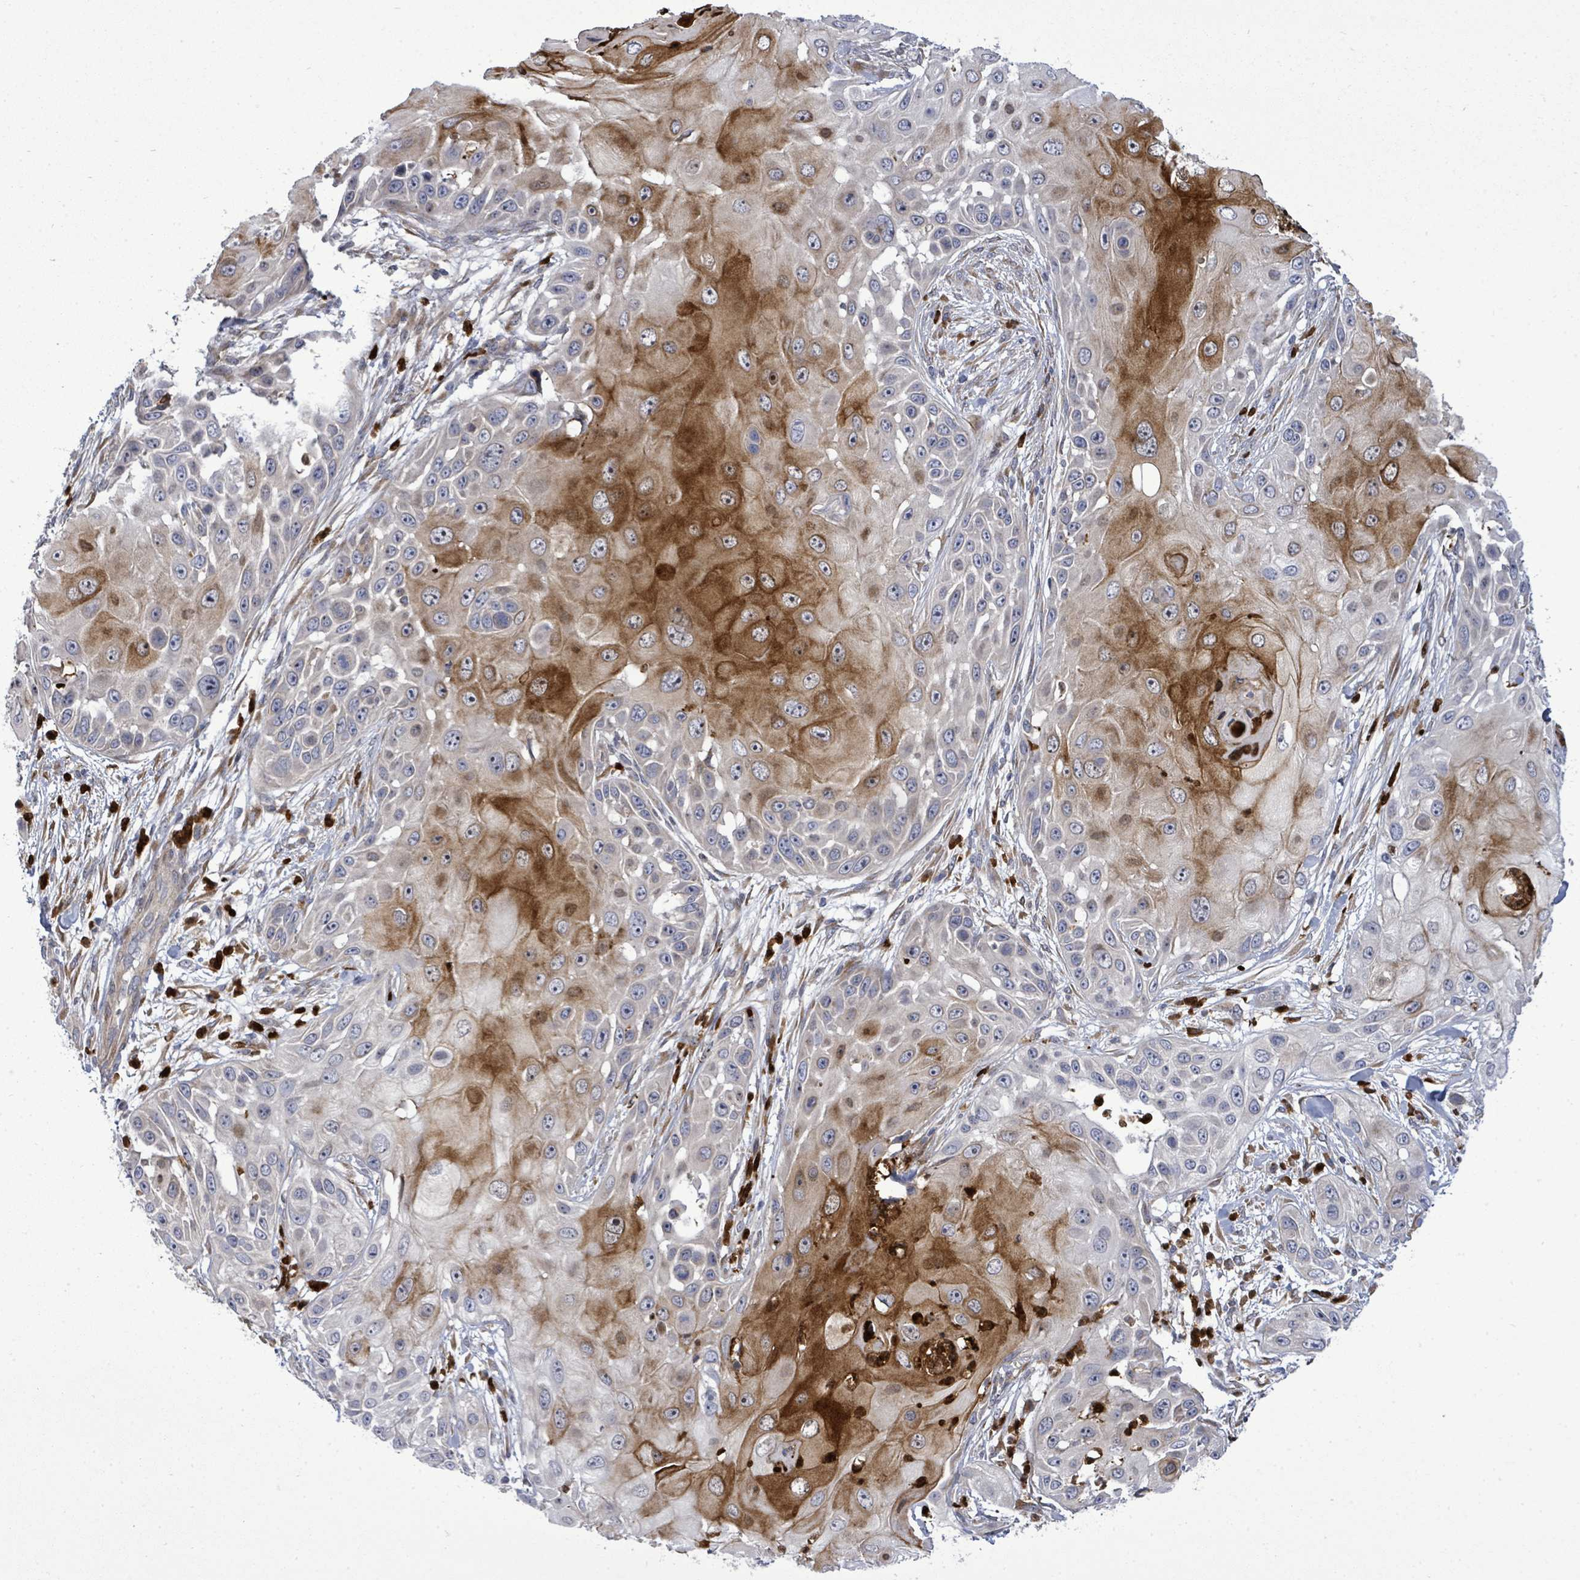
{"staining": {"intensity": "moderate", "quantity": "25%-75%", "location": "cytoplasmic/membranous"}, "tissue": "skin cancer", "cell_type": "Tumor cells", "image_type": "cancer", "snomed": [{"axis": "morphology", "description": "Squamous cell carcinoma, NOS"}, {"axis": "topography", "description": "Skin"}], "caption": "Skin cancer tissue shows moderate cytoplasmic/membranous expression in about 25%-75% of tumor cells, visualized by immunohistochemistry.", "gene": "SAR1A", "patient": {"sex": "female", "age": 44}}